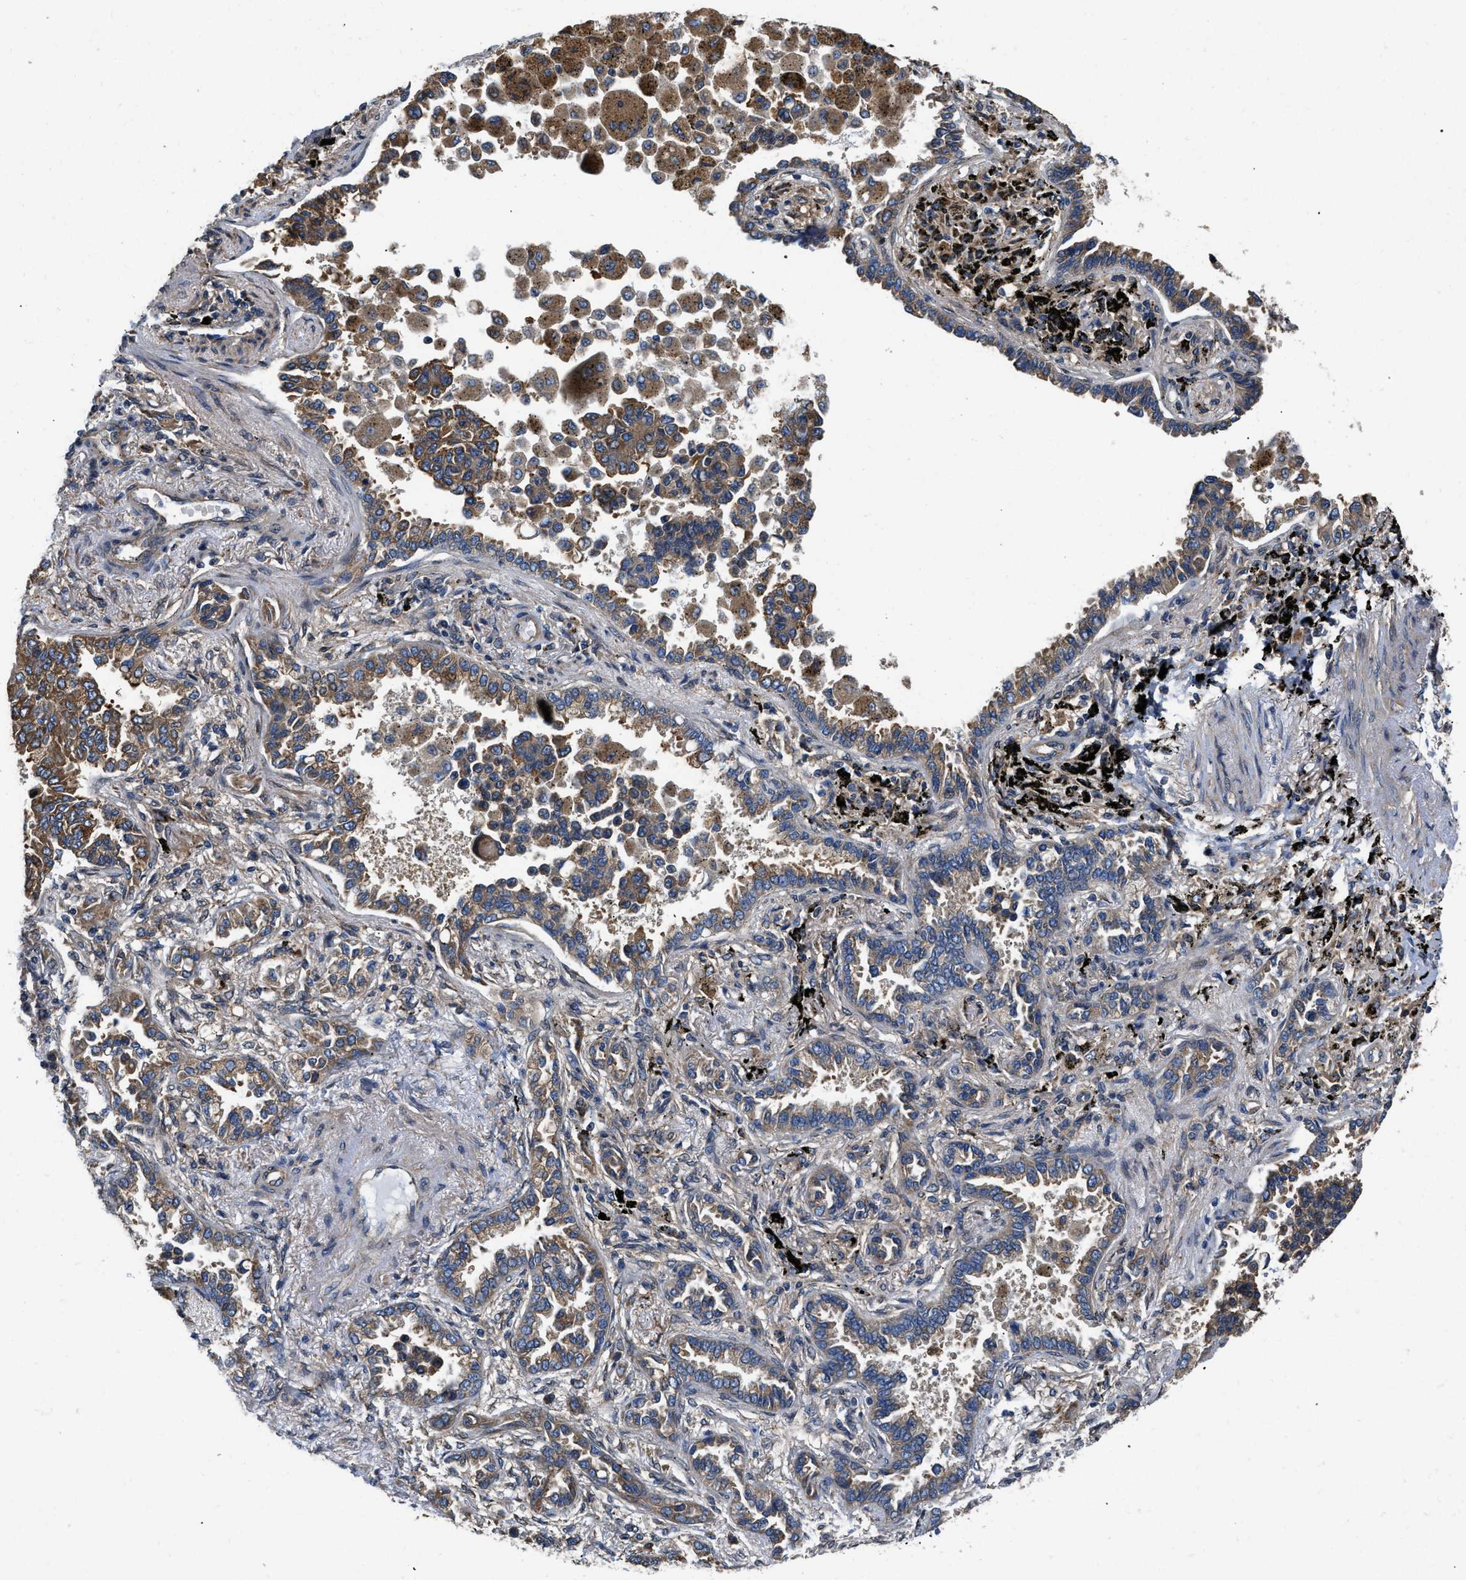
{"staining": {"intensity": "moderate", "quantity": ">75%", "location": "cytoplasmic/membranous"}, "tissue": "lung cancer", "cell_type": "Tumor cells", "image_type": "cancer", "snomed": [{"axis": "morphology", "description": "Normal tissue, NOS"}, {"axis": "morphology", "description": "Adenocarcinoma, NOS"}, {"axis": "topography", "description": "Lung"}], "caption": "Tumor cells reveal moderate cytoplasmic/membranous staining in approximately >75% of cells in lung cancer (adenocarcinoma).", "gene": "CEP128", "patient": {"sex": "male", "age": 59}}